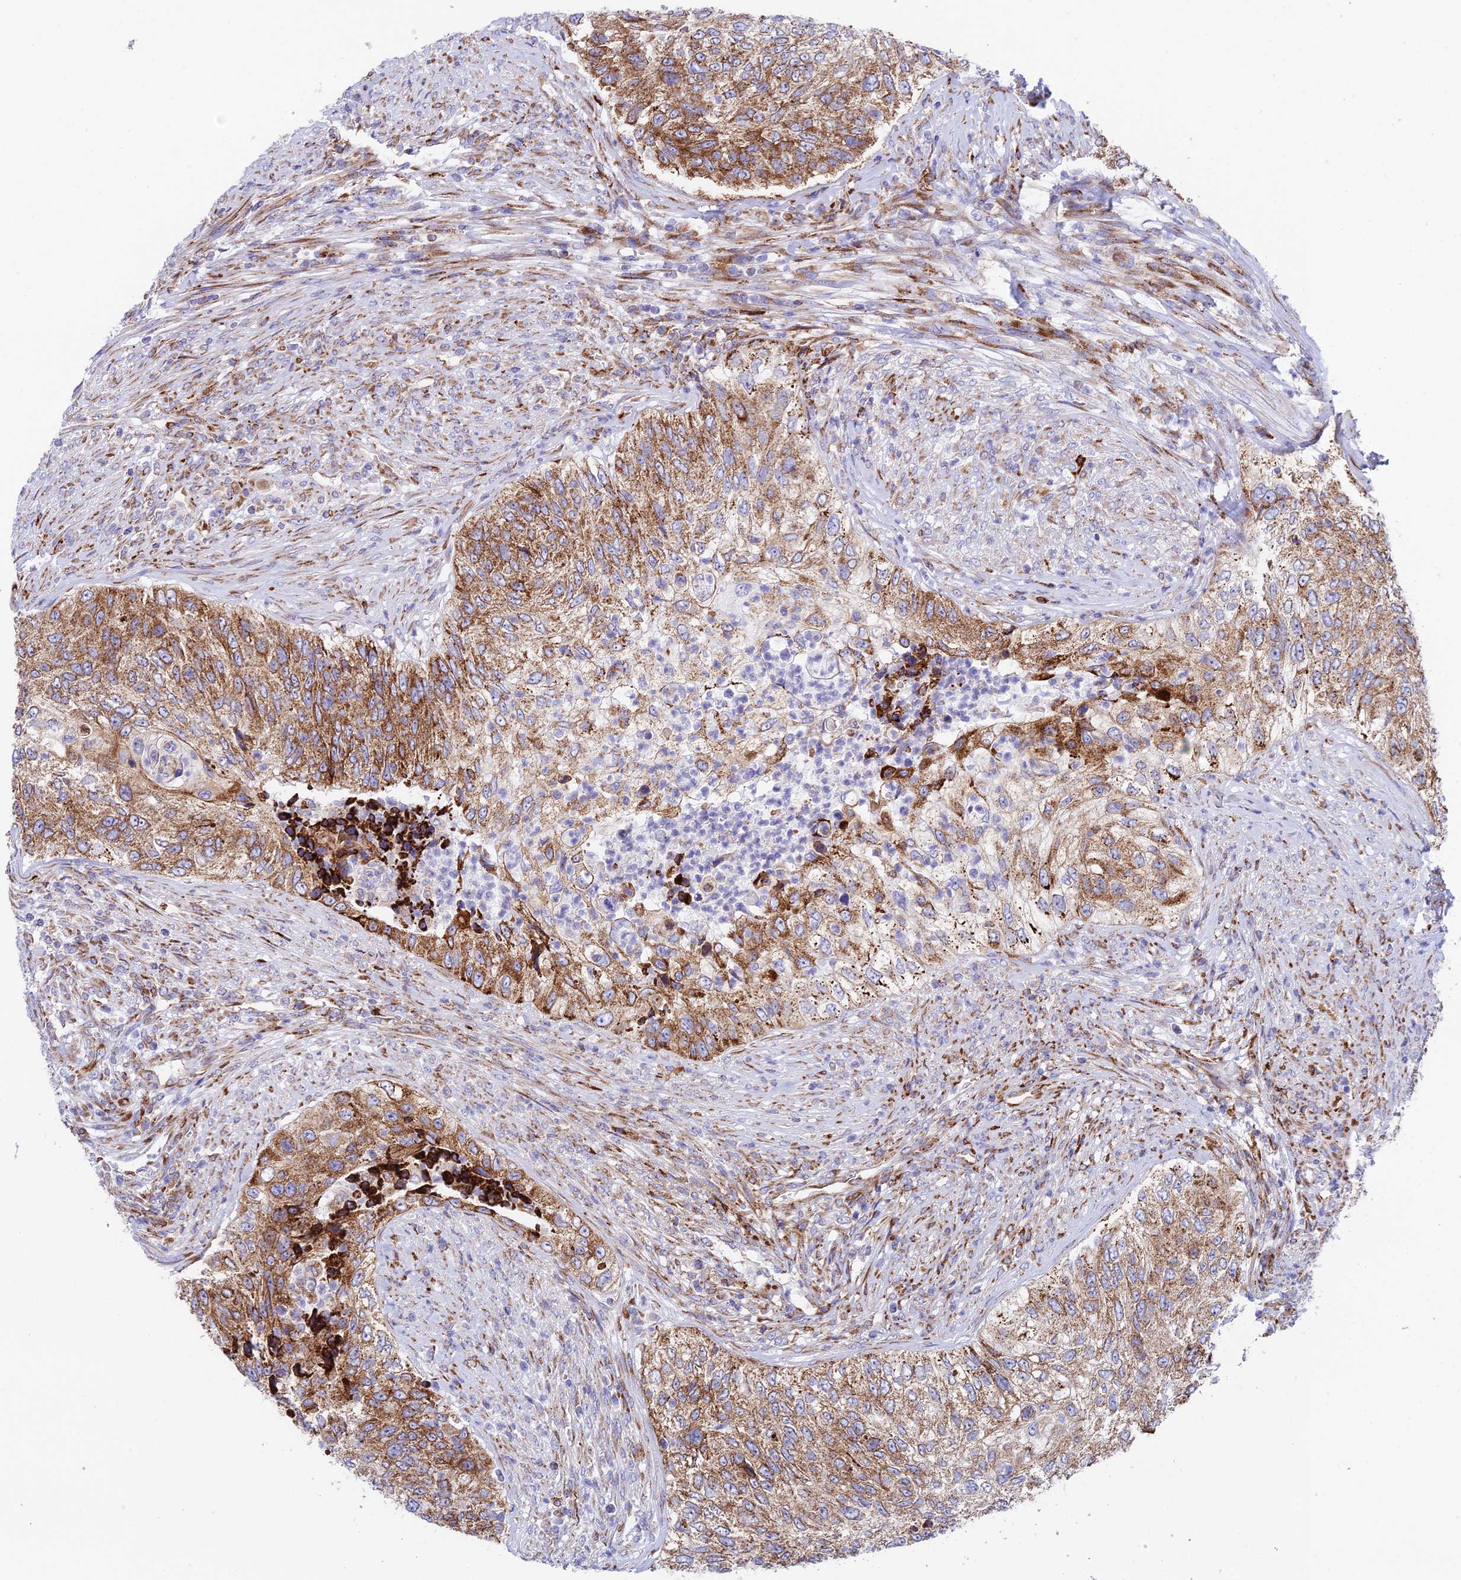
{"staining": {"intensity": "moderate", "quantity": ">75%", "location": "cytoplasmic/membranous"}, "tissue": "urothelial cancer", "cell_type": "Tumor cells", "image_type": "cancer", "snomed": [{"axis": "morphology", "description": "Urothelial carcinoma, High grade"}, {"axis": "topography", "description": "Urinary bladder"}], "caption": "This is a micrograph of immunohistochemistry (IHC) staining of high-grade urothelial carcinoma, which shows moderate staining in the cytoplasmic/membranous of tumor cells.", "gene": "TUBGCP6", "patient": {"sex": "female", "age": 60}}